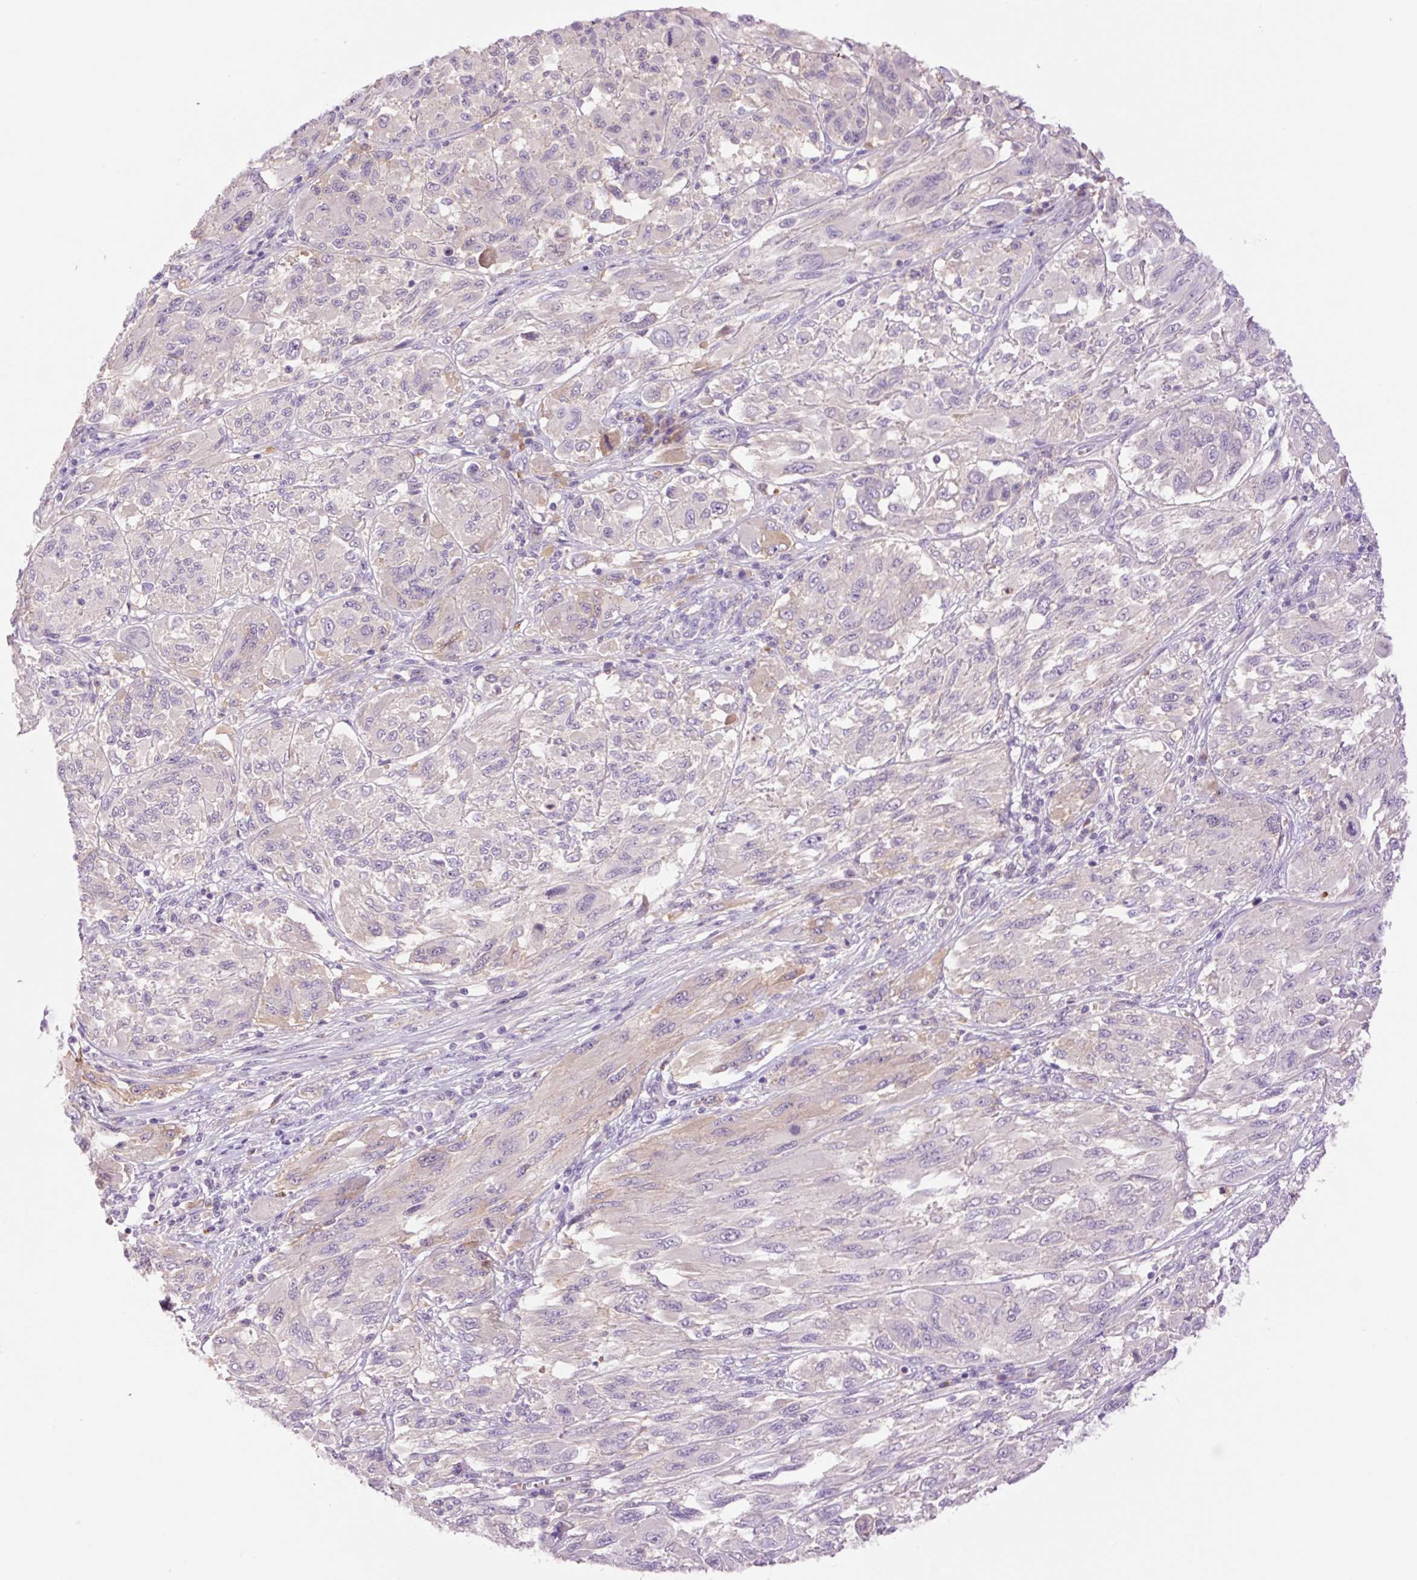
{"staining": {"intensity": "negative", "quantity": "none", "location": "none"}, "tissue": "melanoma", "cell_type": "Tumor cells", "image_type": "cancer", "snomed": [{"axis": "morphology", "description": "Malignant melanoma, NOS"}, {"axis": "topography", "description": "Skin"}], "caption": "Protein analysis of malignant melanoma reveals no significant staining in tumor cells.", "gene": "DPPA4", "patient": {"sex": "female", "age": 91}}